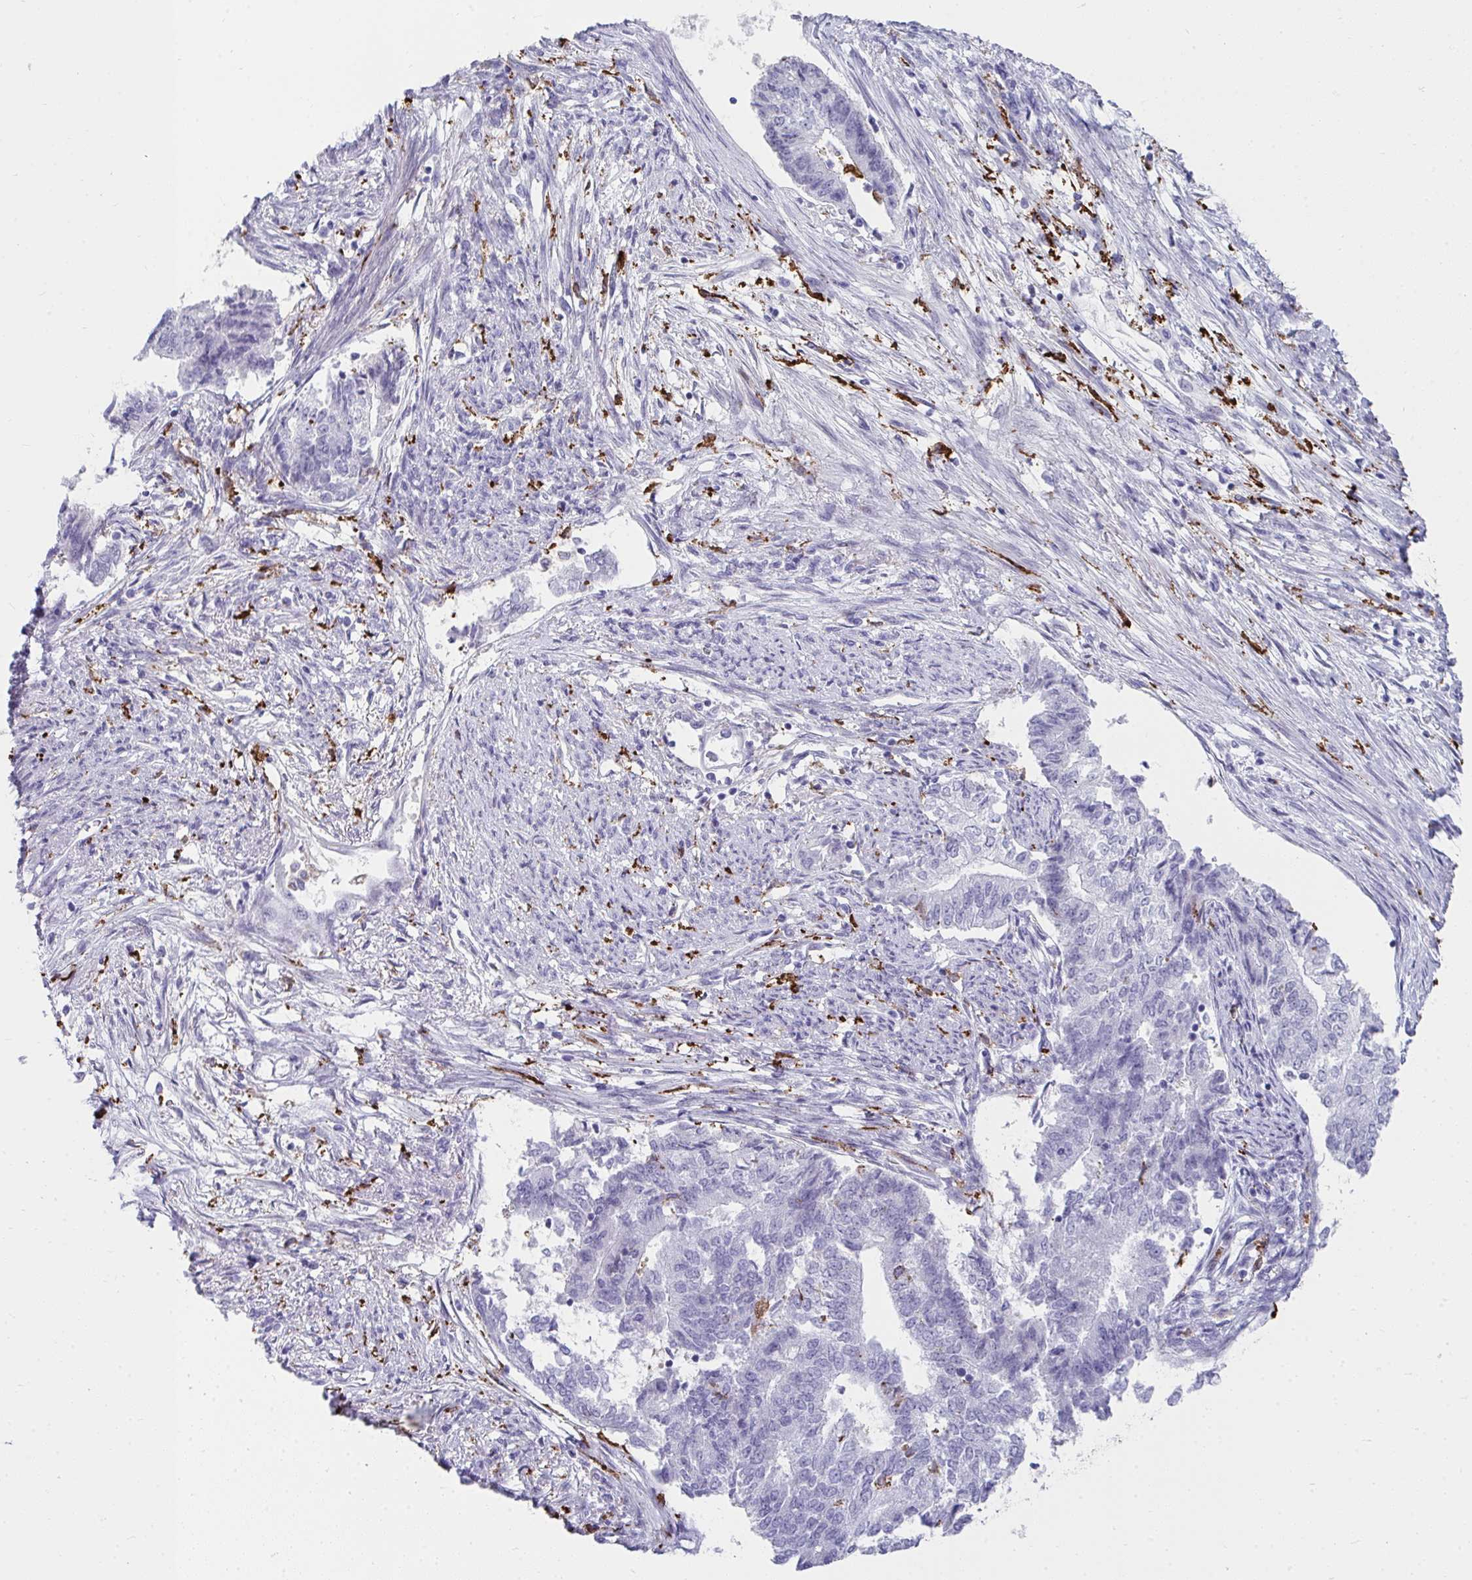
{"staining": {"intensity": "negative", "quantity": "none", "location": "none"}, "tissue": "endometrial cancer", "cell_type": "Tumor cells", "image_type": "cancer", "snomed": [{"axis": "morphology", "description": "Adenocarcinoma, NOS"}, {"axis": "topography", "description": "Endometrium"}], "caption": "Protein analysis of endometrial cancer displays no significant positivity in tumor cells.", "gene": "CD163", "patient": {"sex": "female", "age": 65}}